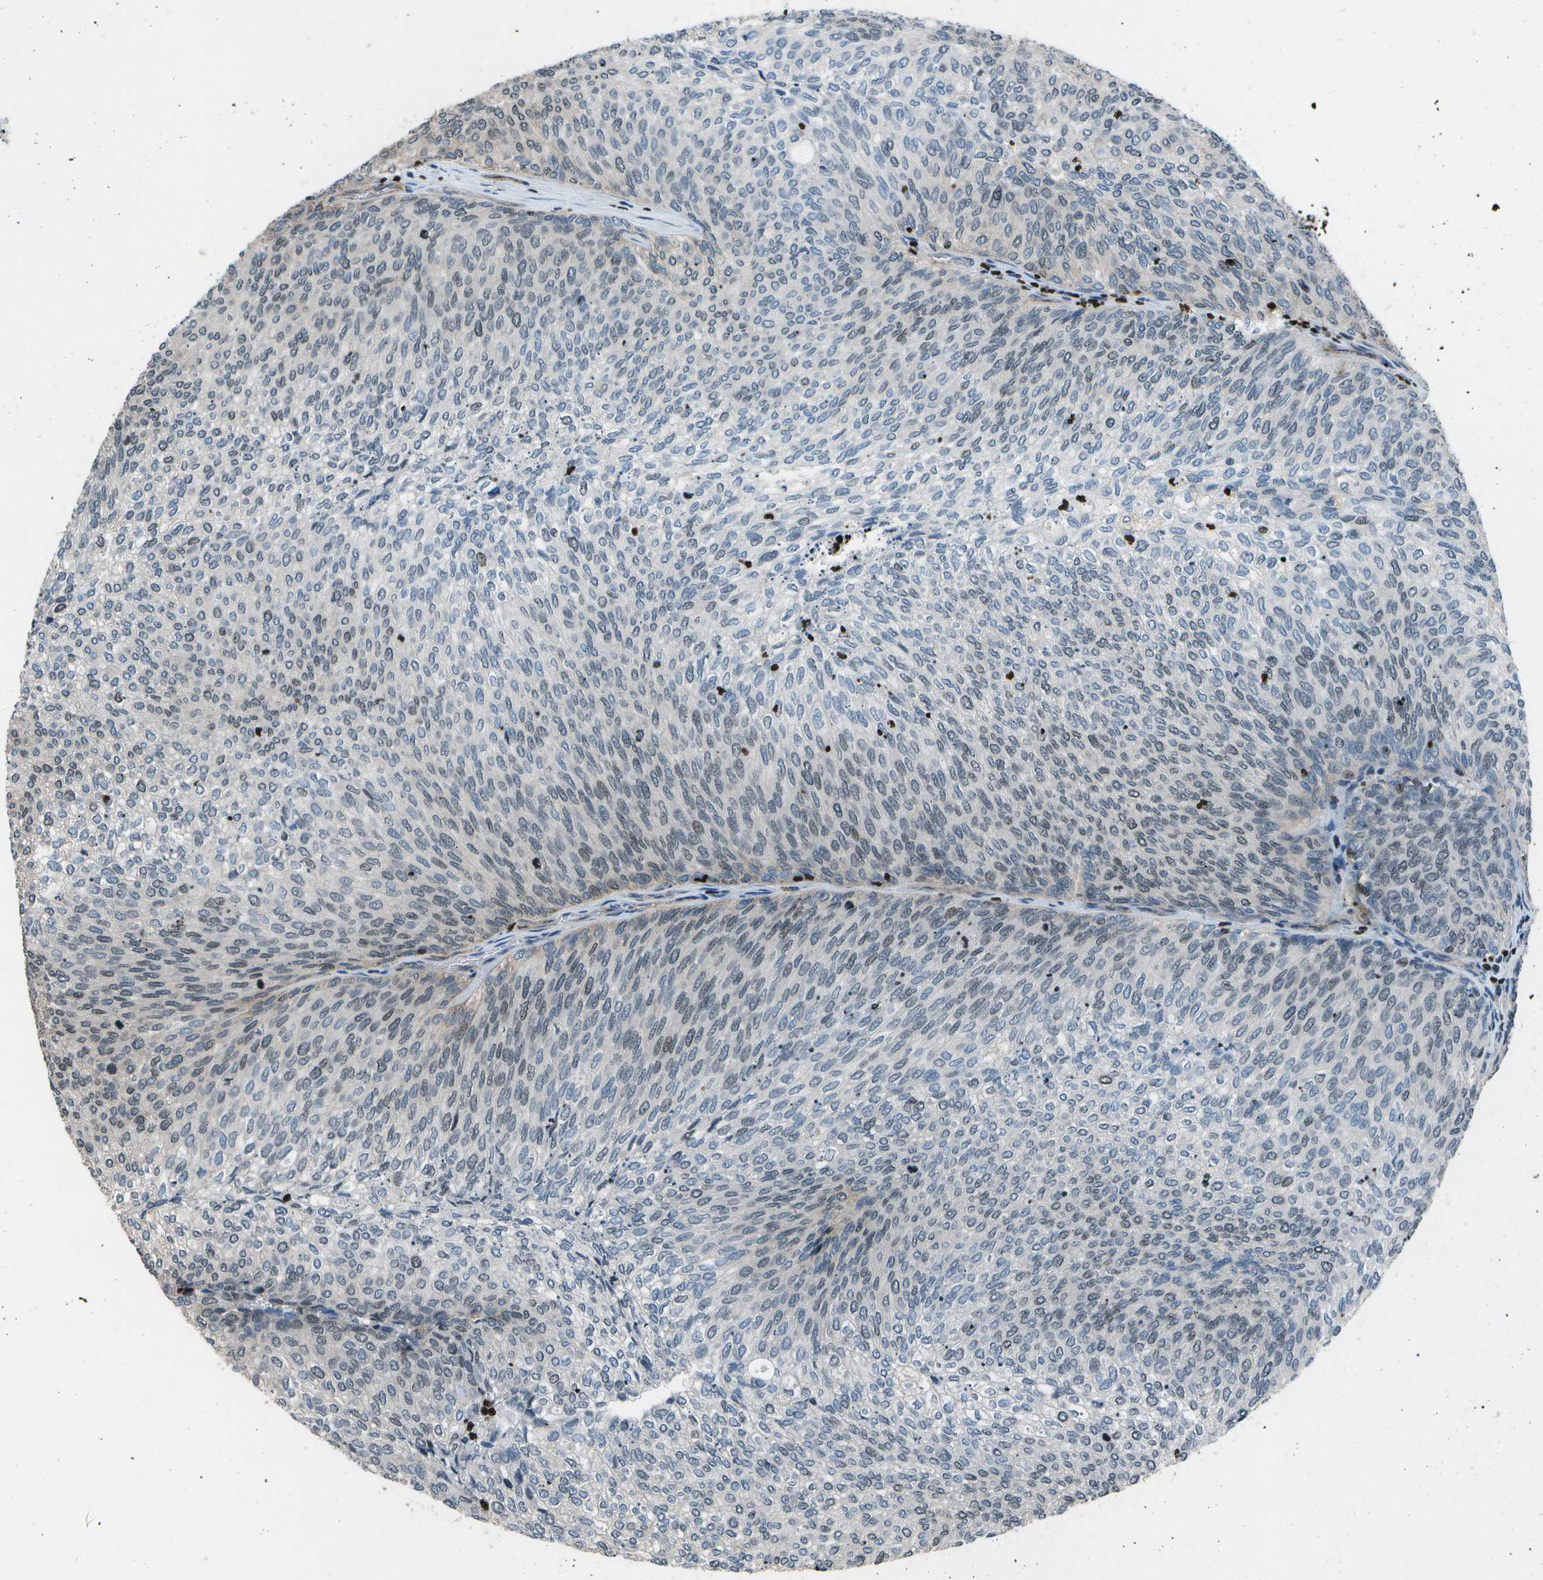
{"staining": {"intensity": "weak", "quantity": "<25%", "location": "nuclear"}, "tissue": "urothelial cancer", "cell_type": "Tumor cells", "image_type": "cancer", "snomed": [{"axis": "morphology", "description": "Urothelial carcinoma, Low grade"}, {"axis": "topography", "description": "Urinary bladder"}], "caption": "Image shows no protein positivity in tumor cells of urothelial cancer tissue.", "gene": "PDLIM1", "patient": {"sex": "female", "age": 79}}